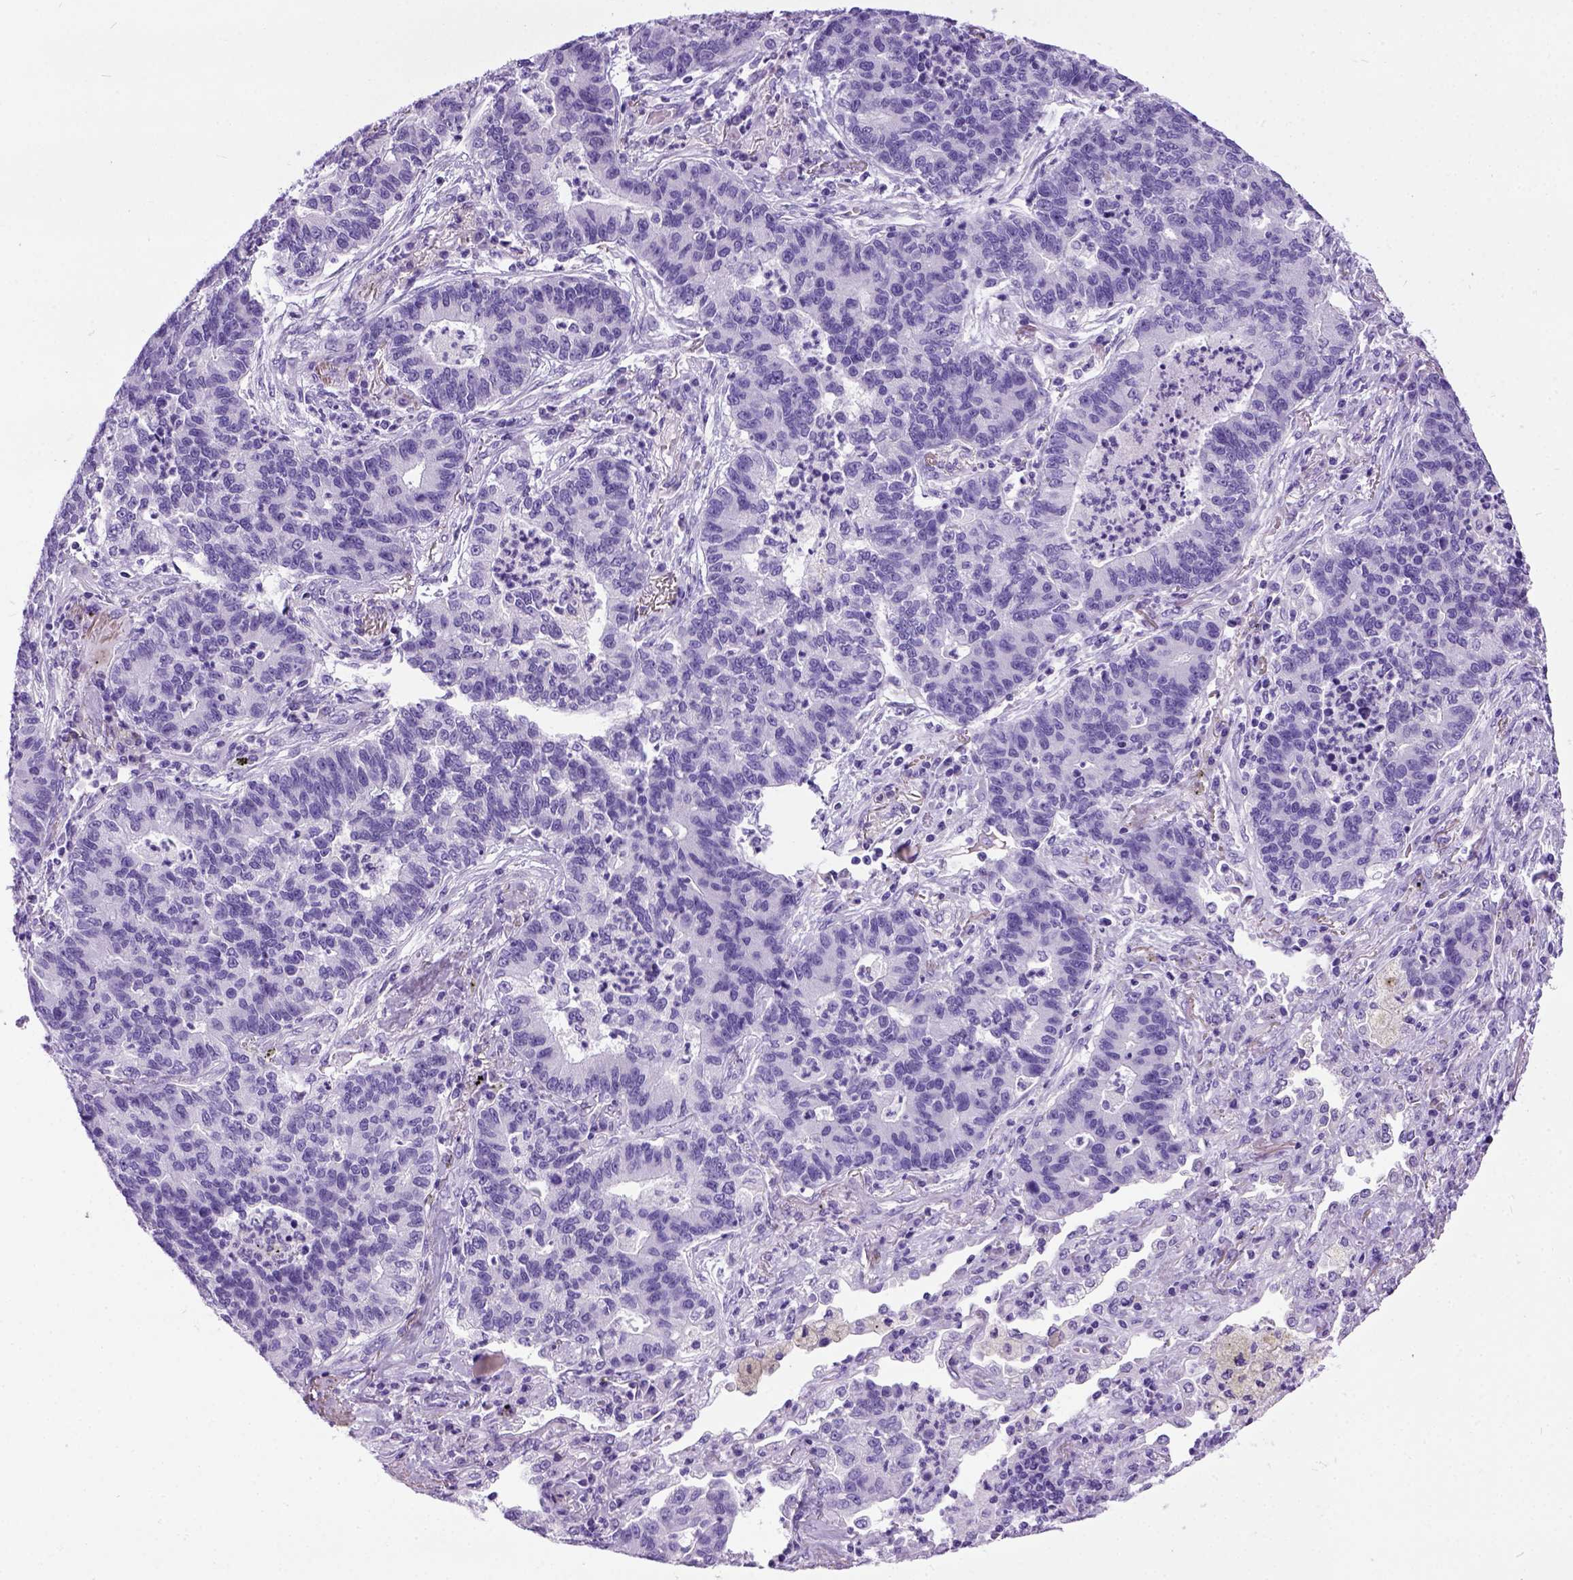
{"staining": {"intensity": "negative", "quantity": "none", "location": "none"}, "tissue": "lung cancer", "cell_type": "Tumor cells", "image_type": "cancer", "snomed": [{"axis": "morphology", "description": "Adenocarcinoma, NOS"}, {"axis": "topography", "description": "Lung"}], "caption": "The IHC image has no significant staining in tumor cells of lung cancer (adenocarcinoma) tissue. (DAB immunohistochemistry (IHC) with hematoxylin counter stain).", "gene": "IGF2", "patient": {"sex": "female", "age": 57}}